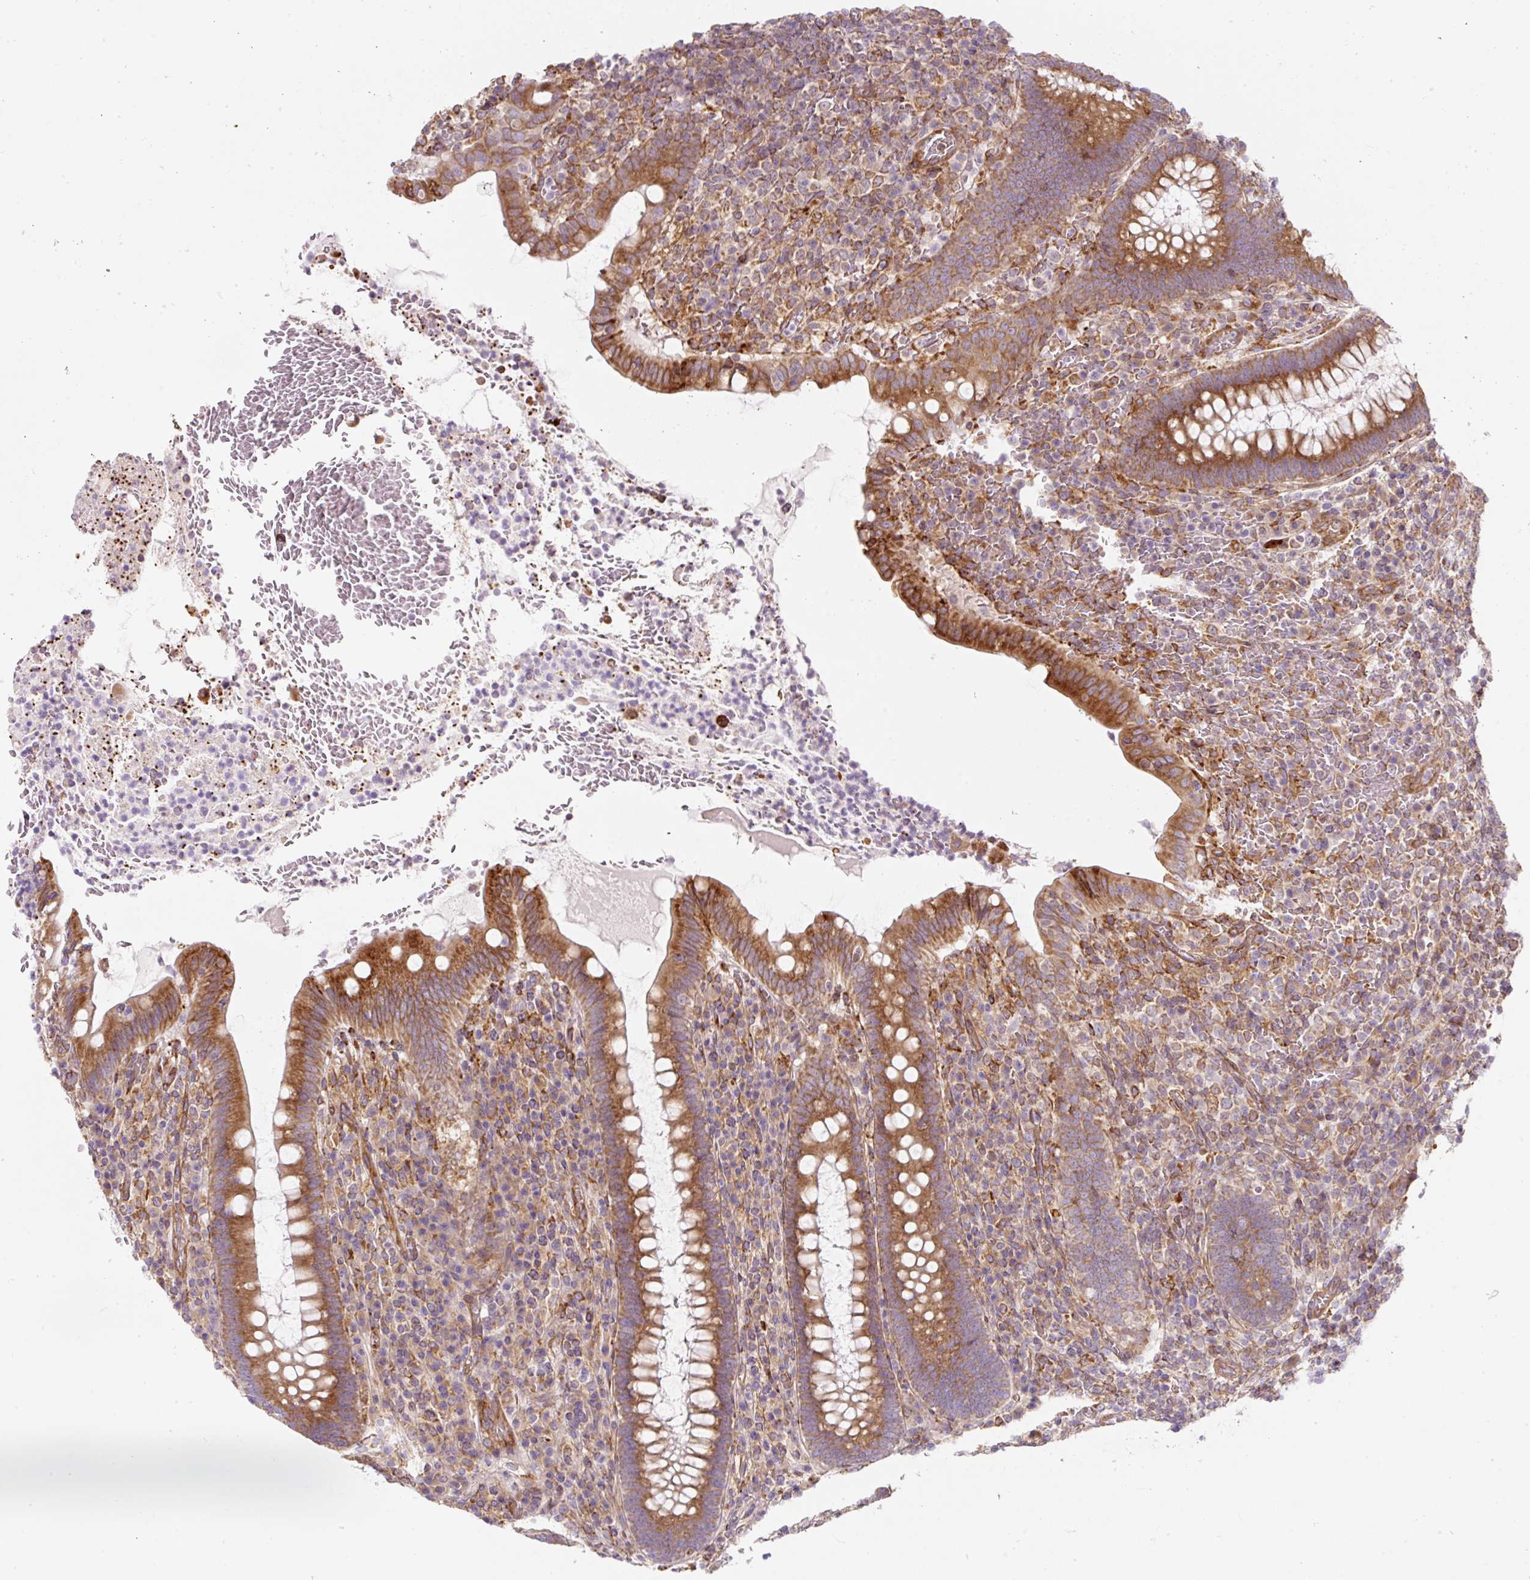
{"staining": {"intensity": "strong", "quantity": "25%-75%", "location": "cytoplasmic/membranous"}, "tissue": "appendix", "cell_type": "Glandular cells", "image_type": "normal", "snomed": [{"axis": "morphology", "description": "Normal tissue, NOS"}, {"axis": "topography", "description": "Appendix"}], "caption": "Protein staining by immunohistochemistry (IHC) reveals strong cytoplasmic/membranous expression in about 25%-75% of glandular cells in unremarkable appendix. Nuclei are stained in blue.", "gene": "ERAP2", "patient": {"sex": "female", "age": 43}}